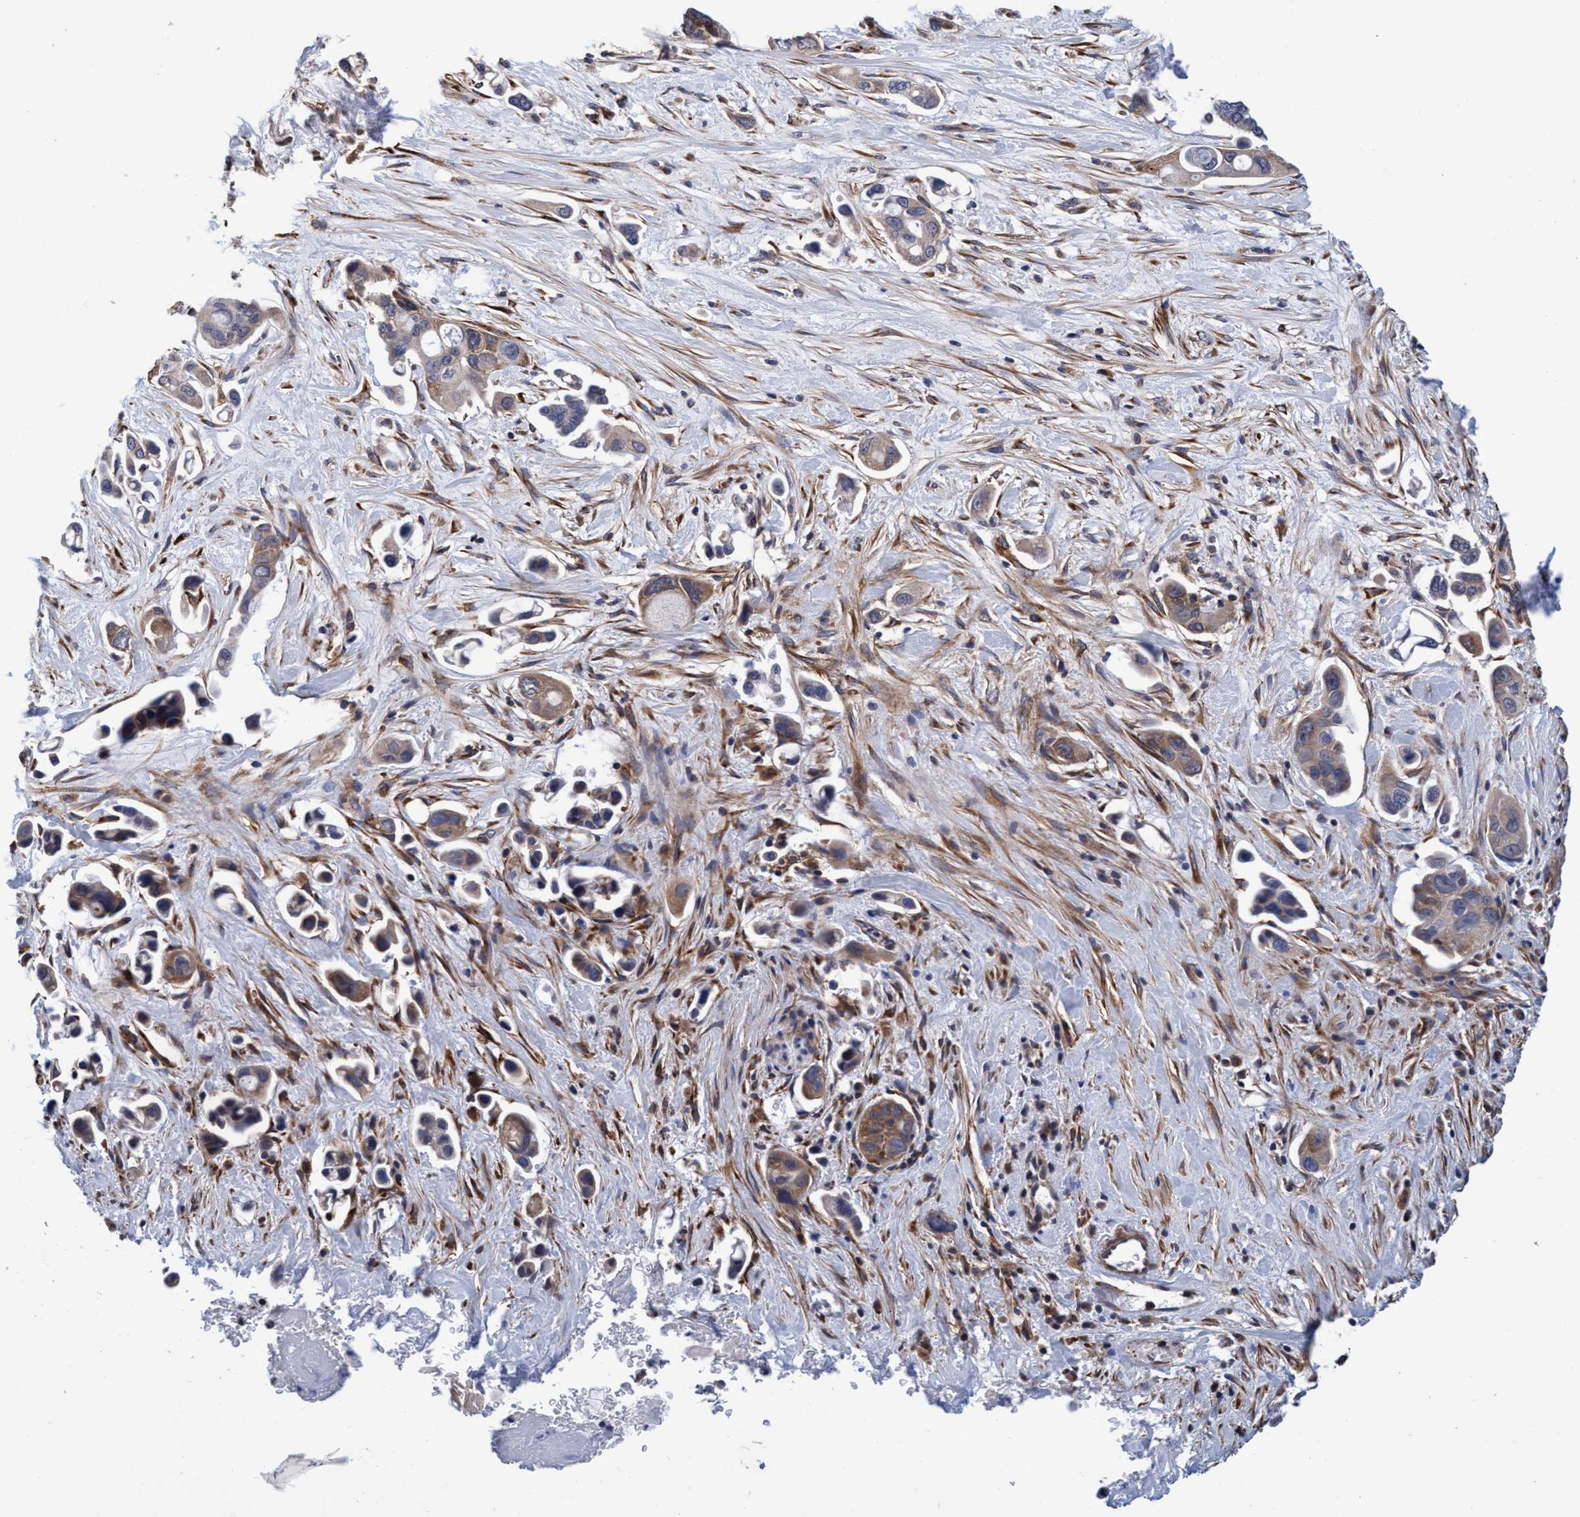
{"staining": {"intensity": "moderate", "quantity": ">75%", "location": "cytoplasmic/membranous"}, "tissue": "pancreatic cancer", "cell_type": "Tumor cells", "image_type": "cancer", "snomed": [{"axis": "morphology", "description": "Adenocarcinoma, NOS"}, {"axis": "topography", "description": "Pancreas"}], "caption": "IHC micrograph of human pancreatic cancer stained for a protein (brown), which shows medium levels of moderate cytoplasmic/membranous positivity in approximately >75% of tumor cells.", "gene": "CALCOCO2", "patient": {"sex": "male", "age": 53}}